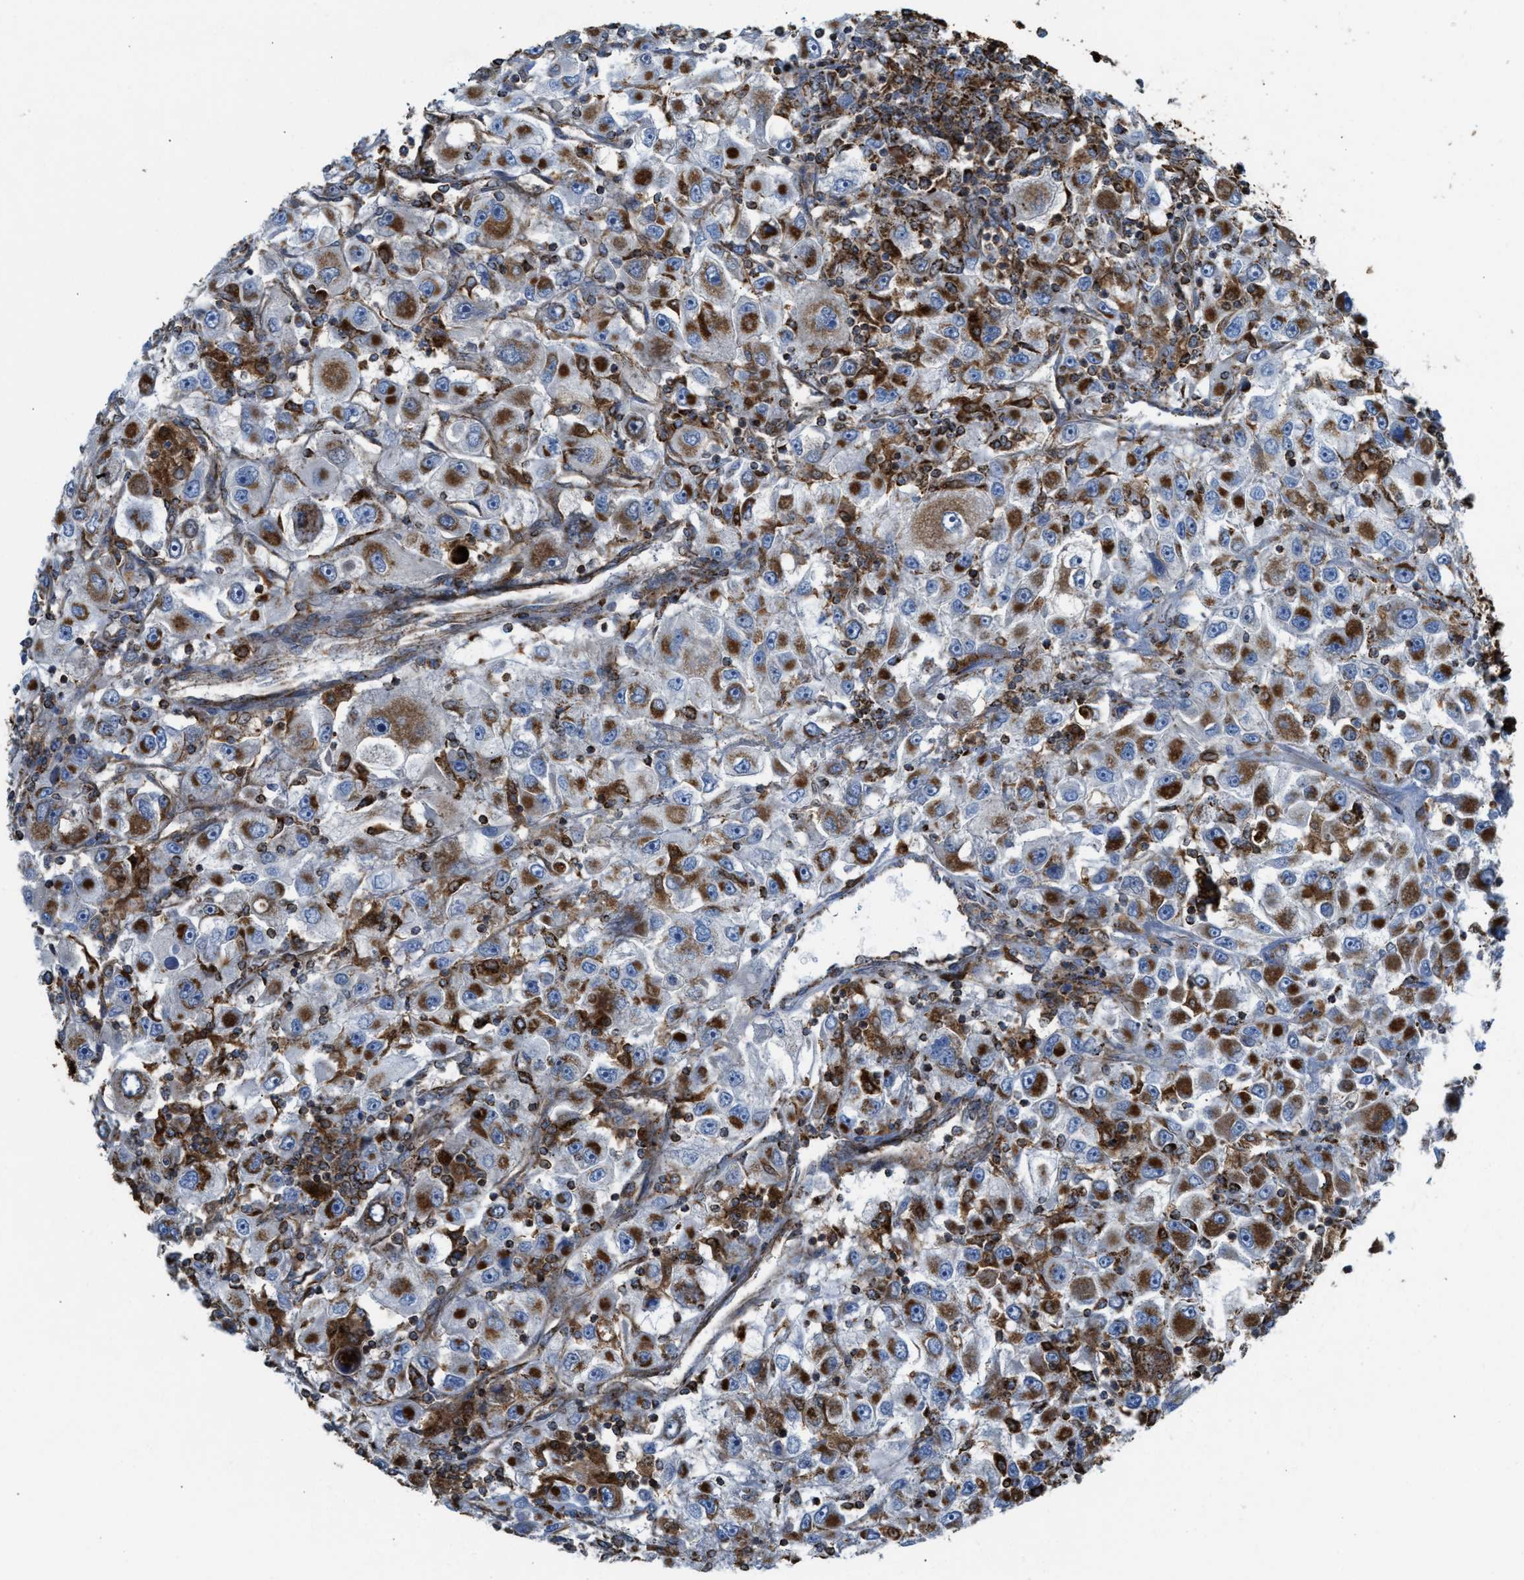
{"staining": {"intensity": "strong", "quantity": ">75%", "location": "cytoplasmic/membranous"}, "tissue": "renal cancer", "cell_type": "Tumor cells", "image_type": "cancer", "snomed": [{"axis": "morphology", "description": "Adenocarcinoma, NOS"}, {"axis": "topography", "description": "Kidney"}], "caption": "The image exhibits a brown stain indicating the presence of a protein in the cytoplasmic/membranous of tumor cells in adenocarcinoma (renal). (brown staining indicates protein expression, while blue staining denotes nuclei).", "gene": "ECHS1", "patient": {"sex": "female", "age": 52}}